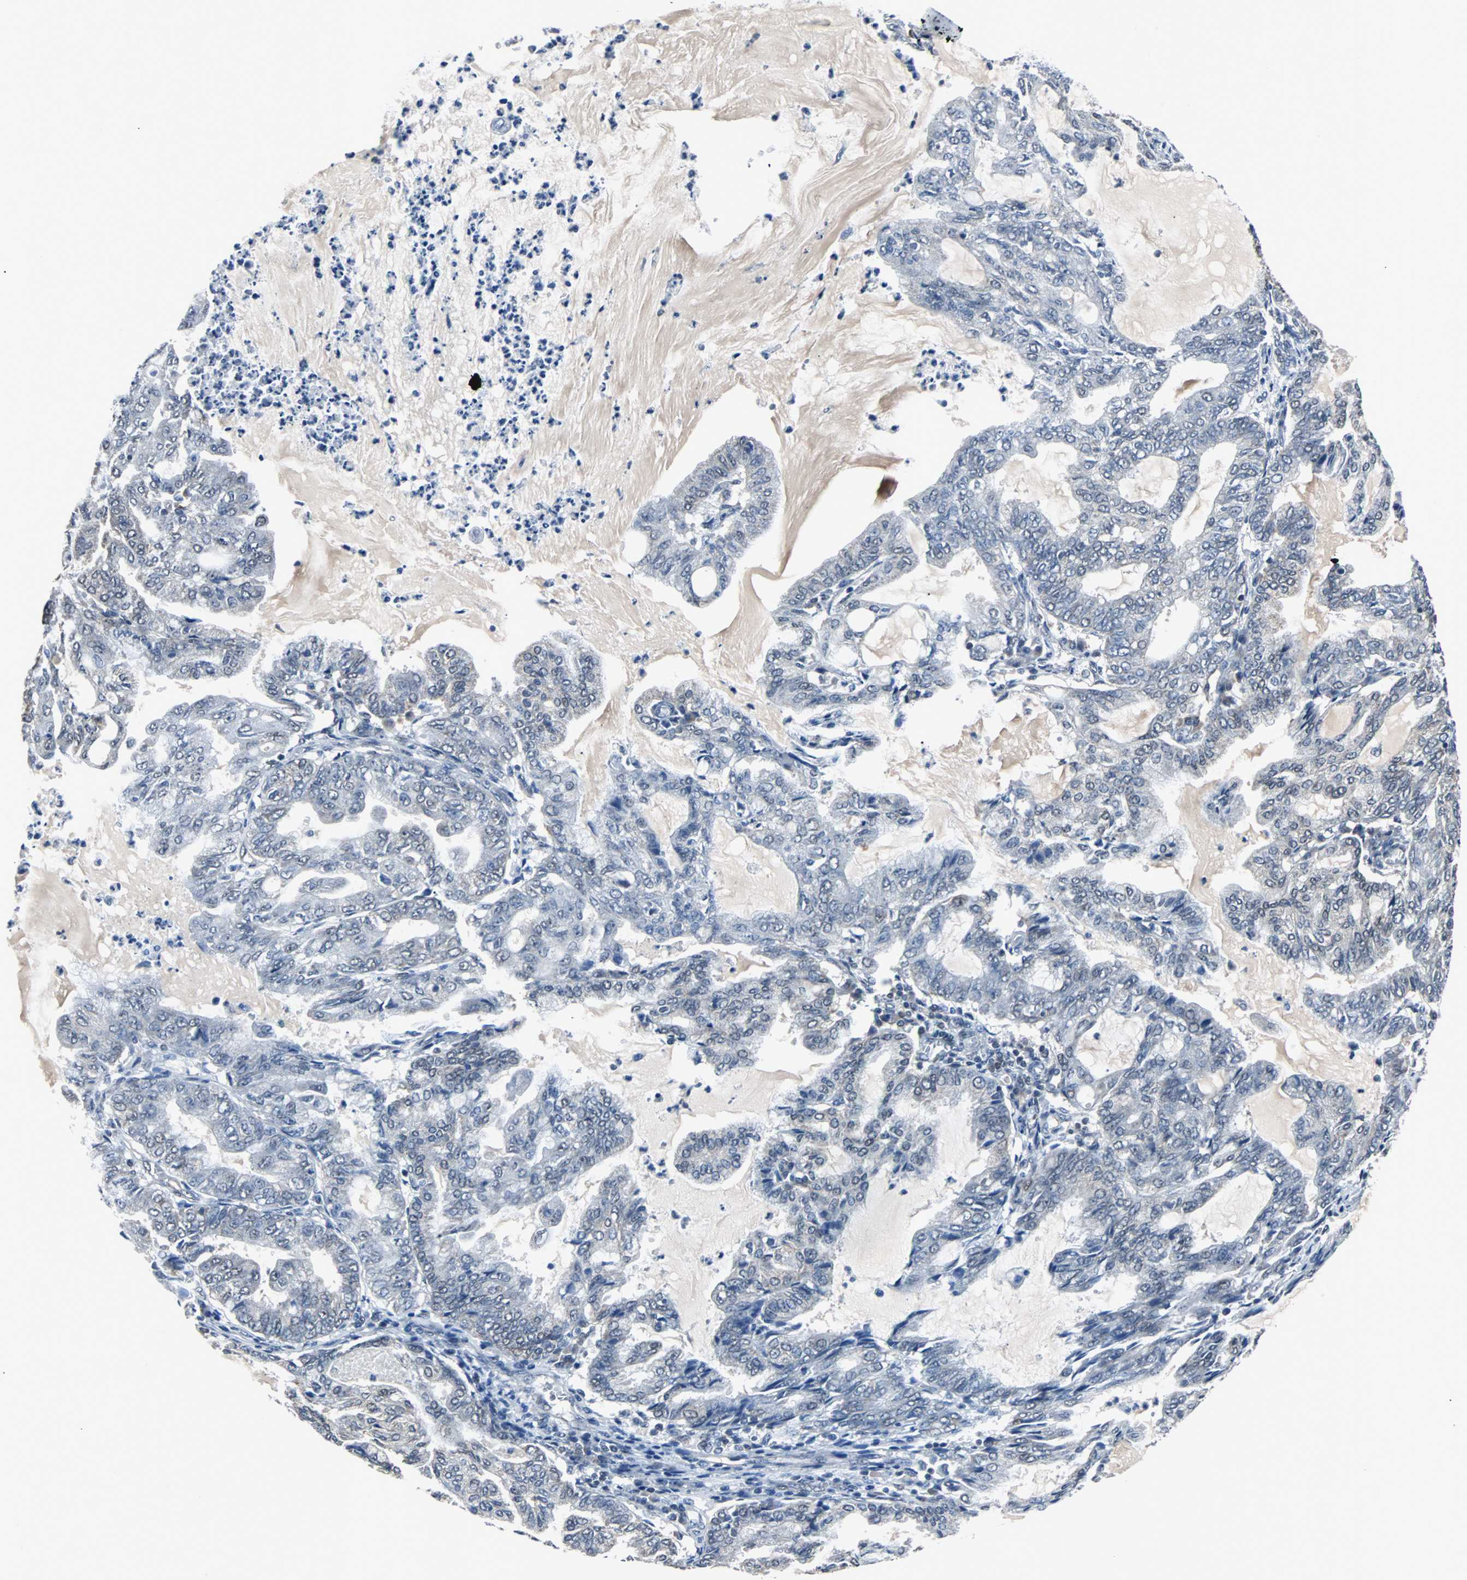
{"staining": {"intensity": "negative", "quantity": "none", "location": "none"}, "tissue": "endometrial cancer", "cell_type": "Tumor cells", "image_type": "cancer", "snomed": [{"axis": "morphology", "description": "Adenocarcinoma, NOS"}, {"axis": "topography", "description": "Endometrium"}], "caption": "Histopathology image shows no significant protein positivity in tumor cells of endometrial cancer.", "gene": "ZHX2", "patient": {"sex": "female", "age": 86}}